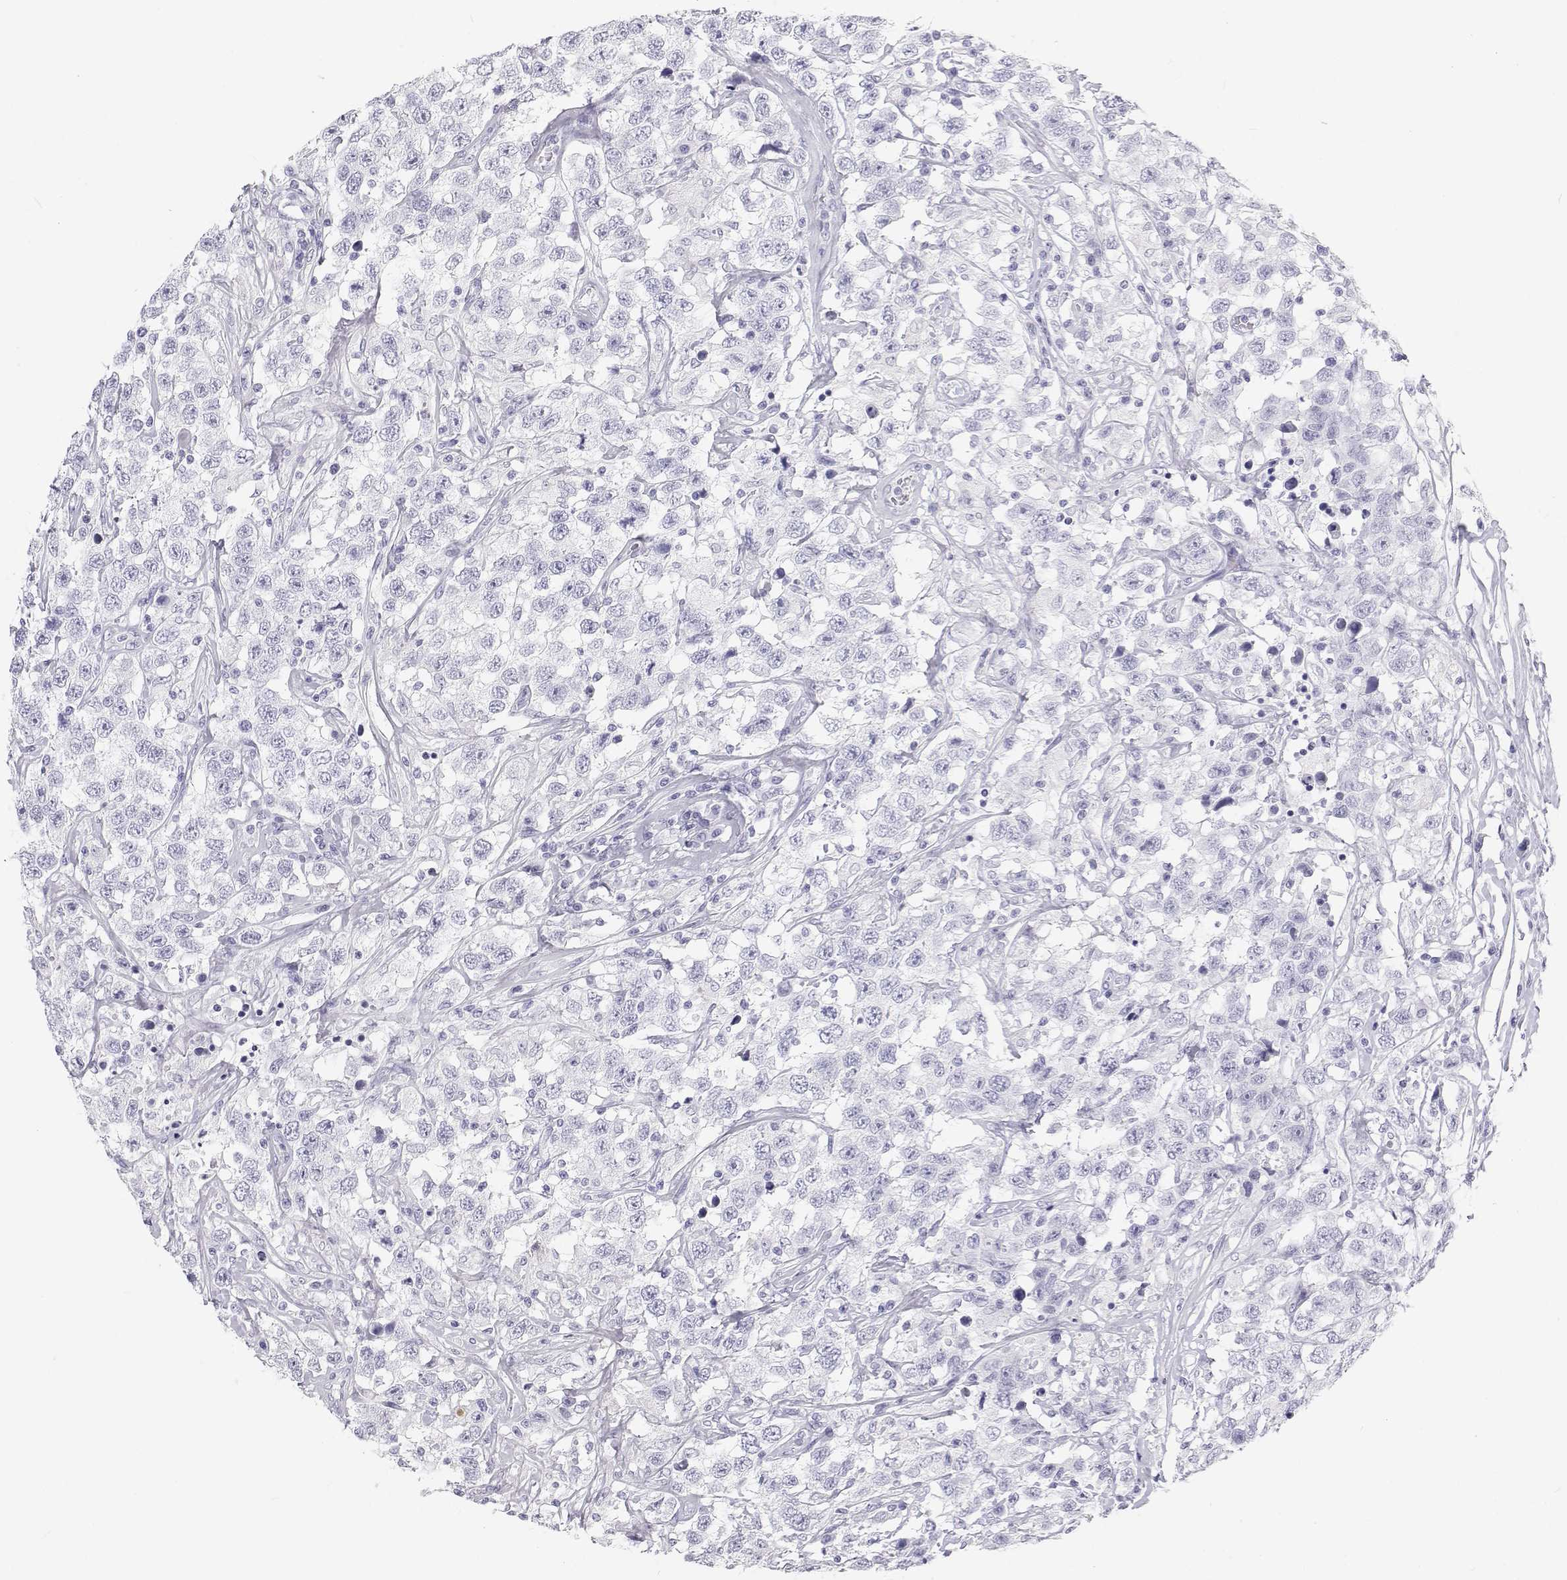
{"staining": {"intensity": "negative", "quantity": "none", "location": "none"}, "tissue": "testis cancer", "cell_type": "Tumor cells", "image_type": "cancer", "snomed": [{"axis": "morphology", "description": "Seminoma, NOS"}, {"axis": "topography", "description": "Testis"}], "caption": "IHC photomicrograph of testis seminoma stained for a protein (brown), which shows no positivity in tumor cells.", "gene": "SFTPB", "patient": {"sex": "male", "age": 41}}